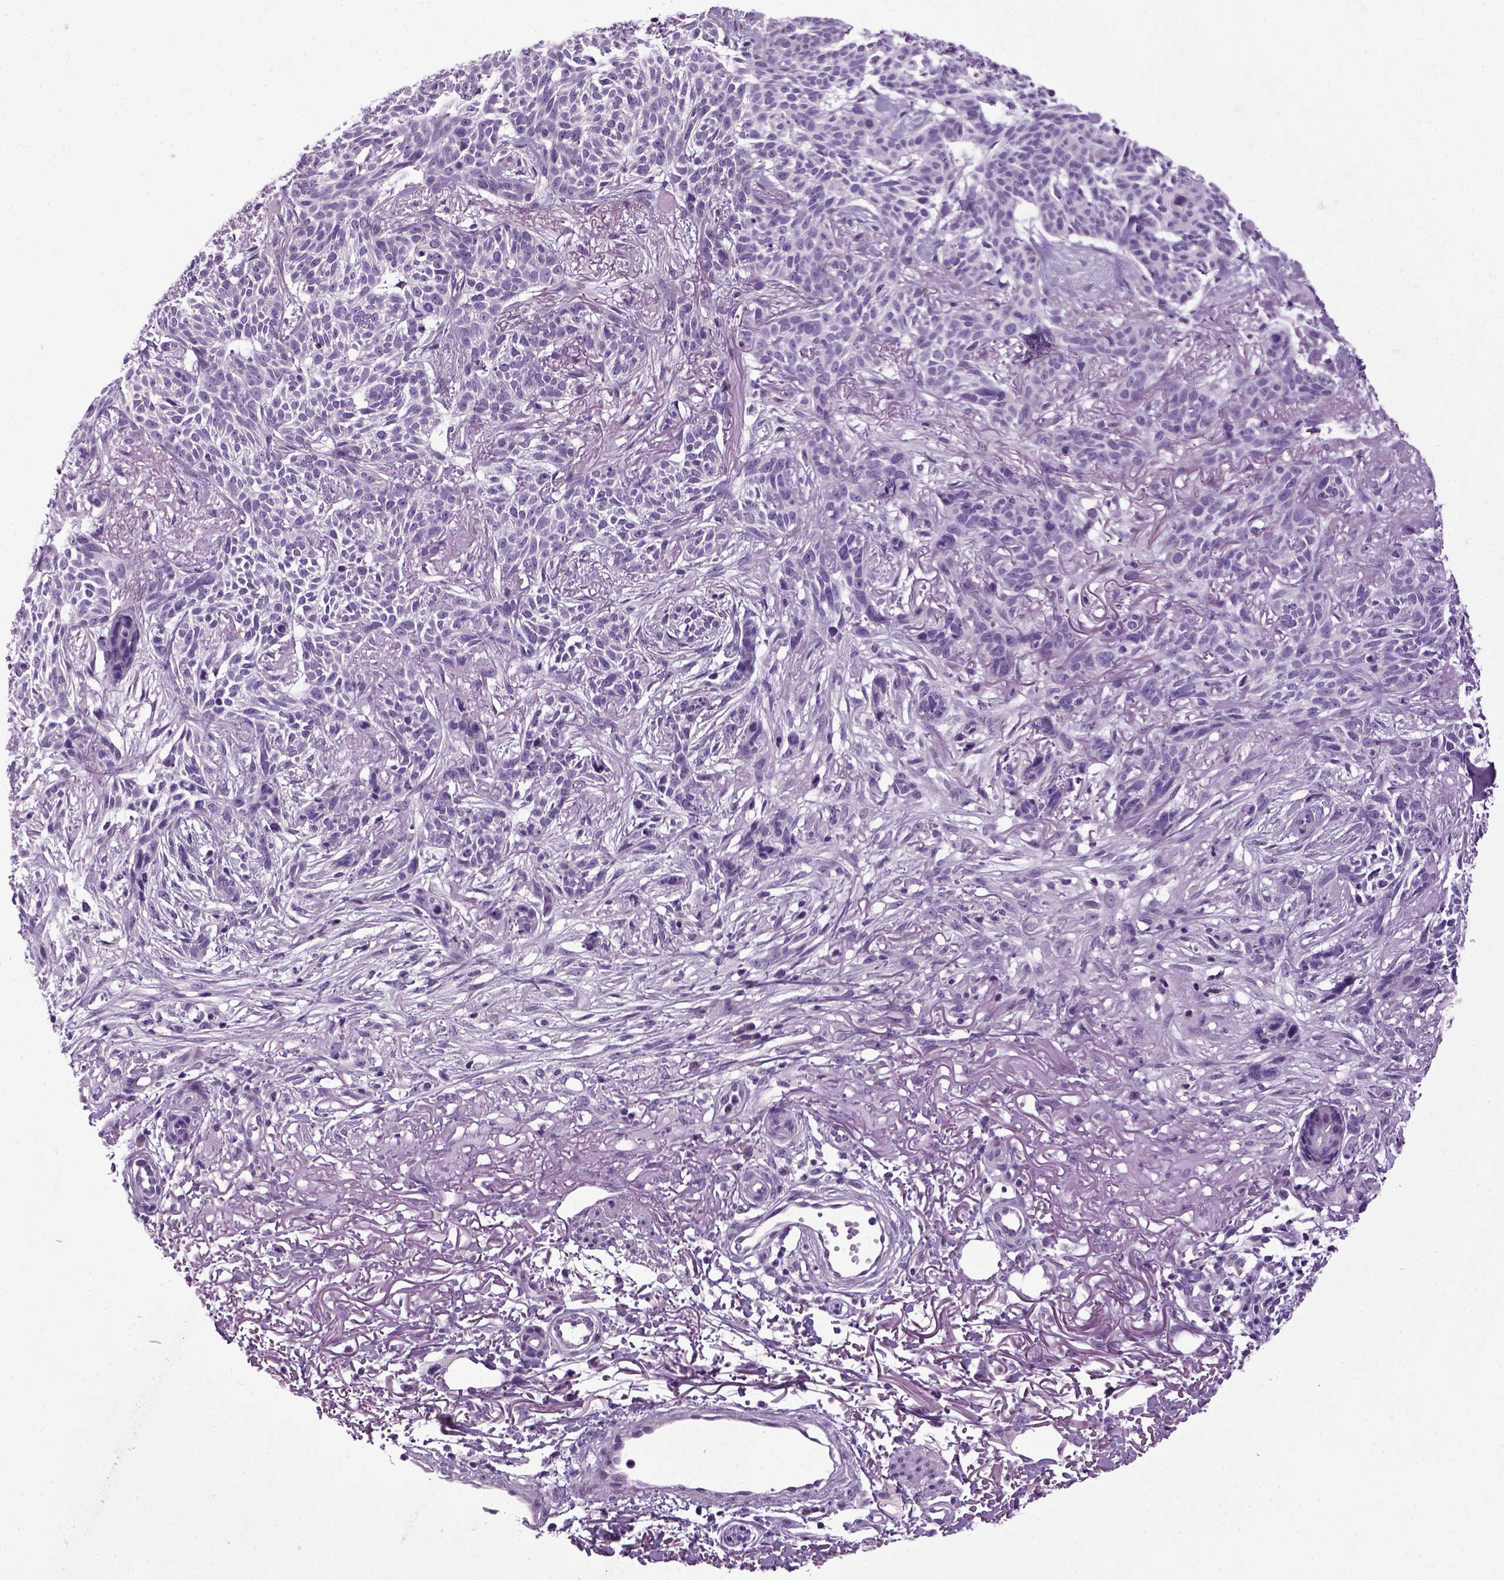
{"staining": {"intensity": "negative", "quantity": "none", "location": "none"}, "tissue": "skin cancer", "cell_type": "Tumor cells", "image_type": "cancer", "snomed": [{"axis": "morphology", "description": "Basal cell carcinoma"}, {"axis": "topography", "description": "Skin"}], "caption": "Skin basal cell carcinoma was stained to show a protein in brown. There is no significant positivity in tumor cells.", "gene": "HMCN2", "patient": {"sex": "male", "age": 74}}